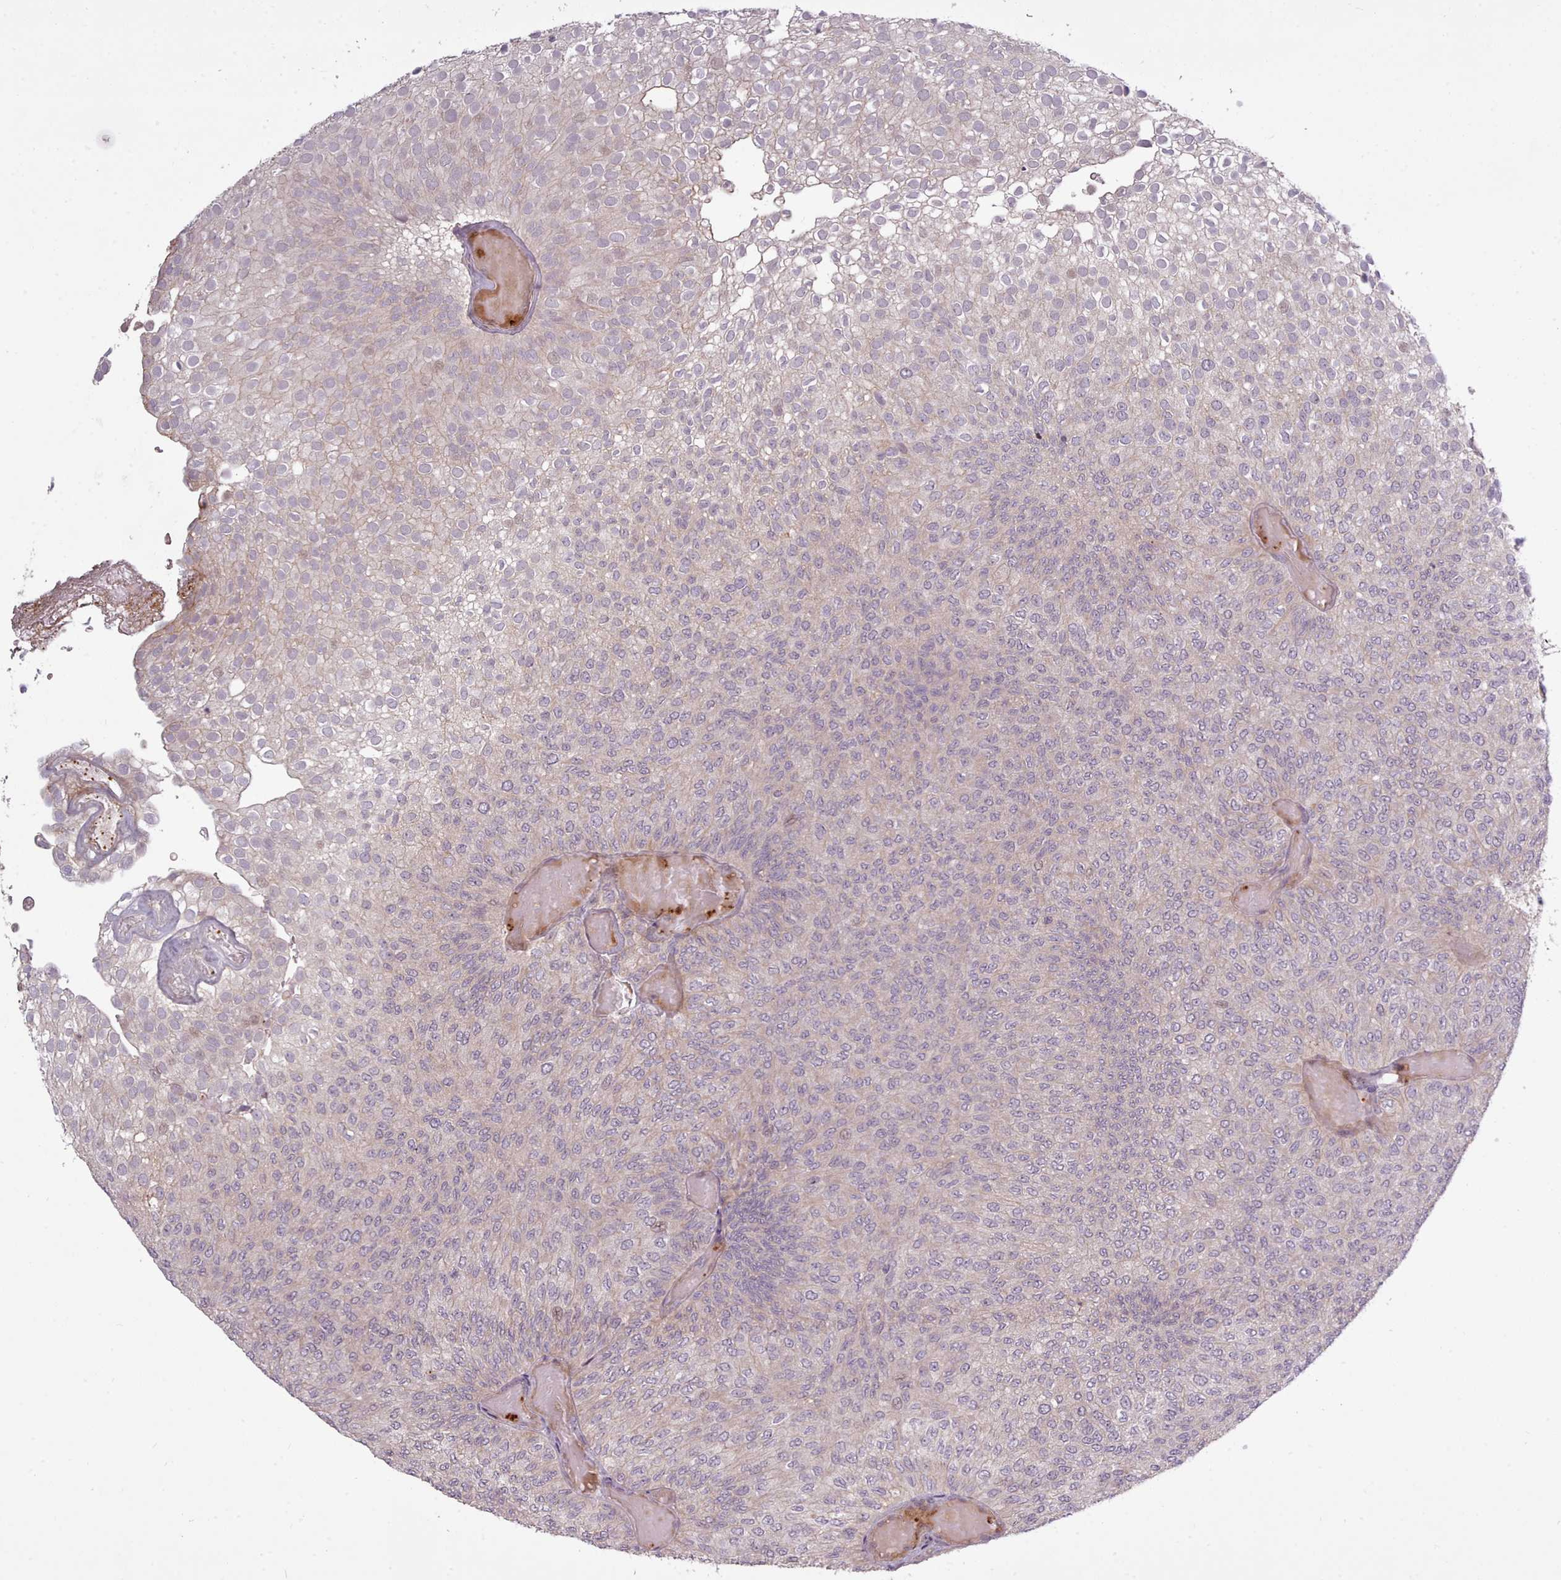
{"staining": {"intensity": "negative", "quantity": "none", "location": "none"}, "tissue": "urothelial cancer", "cell_type": "Tumor cells", "image_type": "cancer", "snomed": [{"axis": "morphology", "description": "Urothelial carcinoma, Low grade"}, {"axis": "topography", "description": "Urinary bladder"}], "caption": "There is no significant expression in tumor cells of urothelial carcinoma (low-grade).", "gene": "LEFTY2", "patient": {"sex": "male", "age": 78}}